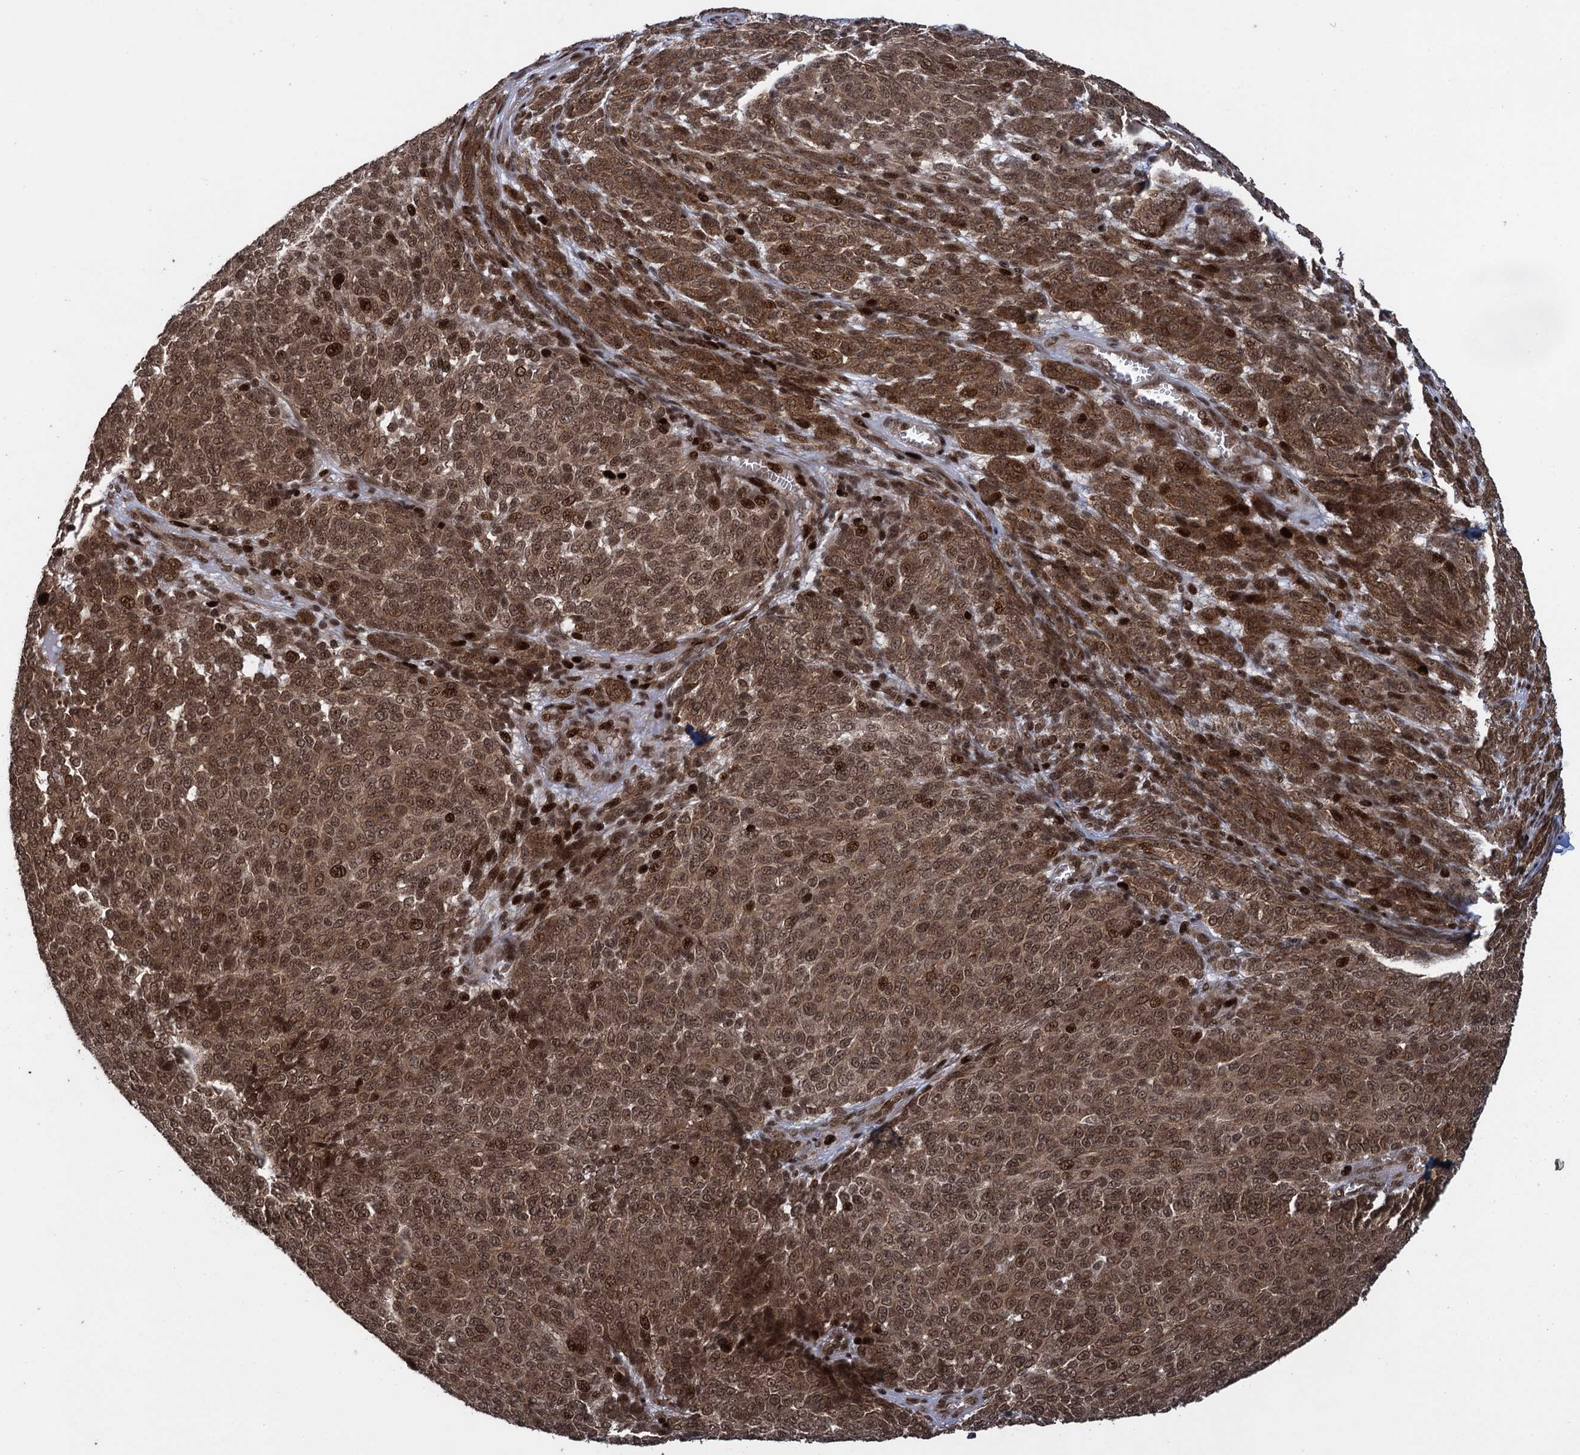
{"staining": {"intensity": "moderate", "quantity": ">75%", "location": "cytoplasmic/membranous,nuclear"}, "tissue": "melanoma", "cell_type": "Tumor cells", "image_type": "cancer", "snomed": [{"axis": "morphology", "description": "Malignant melanoma, NOS"}, {"axis": "topography", "description": "Skin"}], "caption": "High-power microscopy captured an immunohistochemistry (IHC) photomicrograph of melanoma, revealing moderate cytoplasmic/membranous and nuclear positivity in about >75% of tumor cells. Ihc stains the protein of interest in brown and the nuclei are stained blue.", "gene": "ZNF169", "patient": {"sex": "male", "age": 49}}